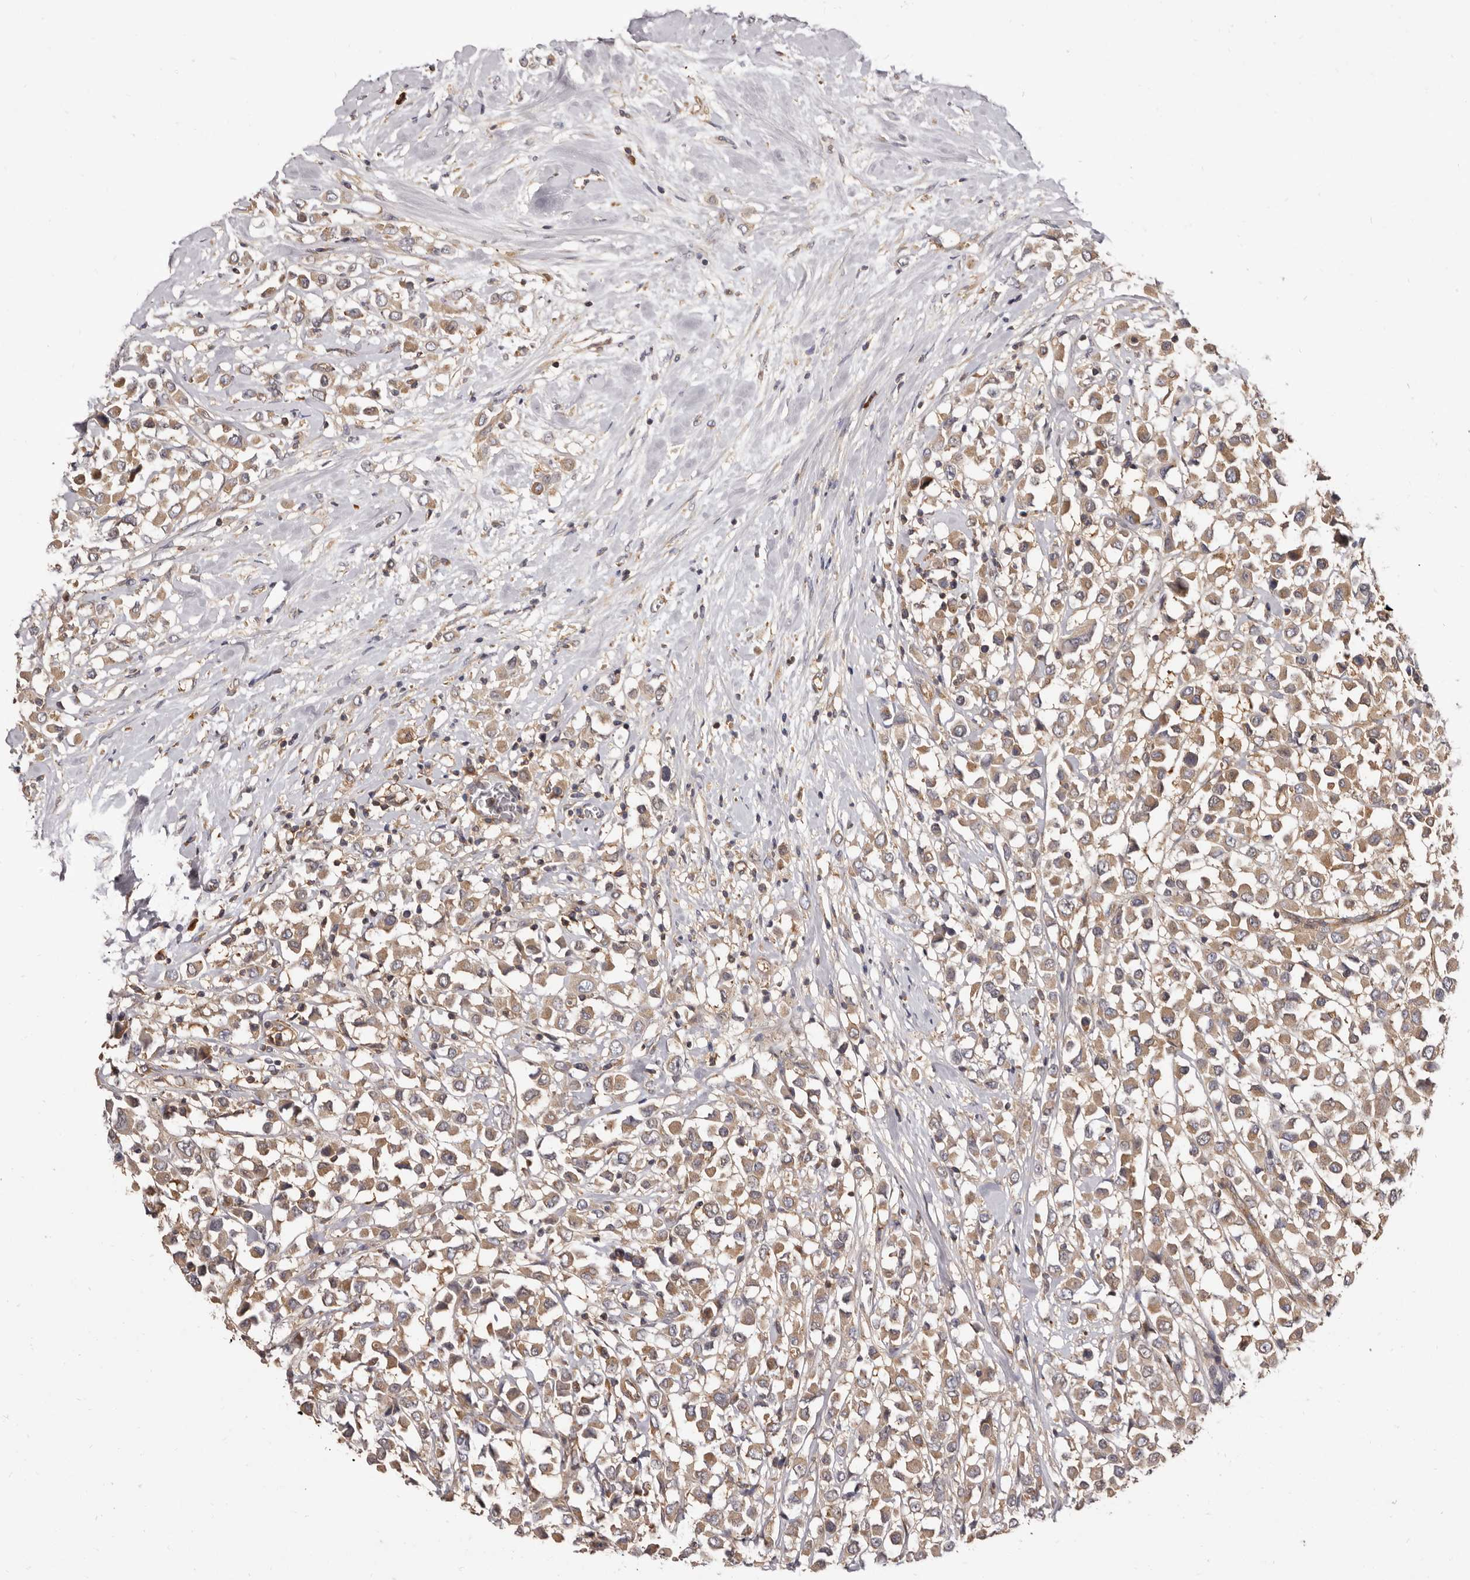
{"staining": {"intensity": "weak", "quantity": ">75%", "location": "cytoplasmic/membranous"}, "tissue": "breast cancer", "cell_type": "Tumor cells", "image_type": "cancer", "snomed": [{"axis": "morphology", "description": "Duct carcinoma"}, {"axis": "topography", "description": "Breast"}], "caption": "Immunohistochemistry (DAB) staining of breast cancer (intraductal carcinoma) displays weak cytoplasmic/membranous protein expression in approximately >75% of tumor cells.", "gene": "ADAMTS20", "patient": {"sex": "female", "age": 61}}